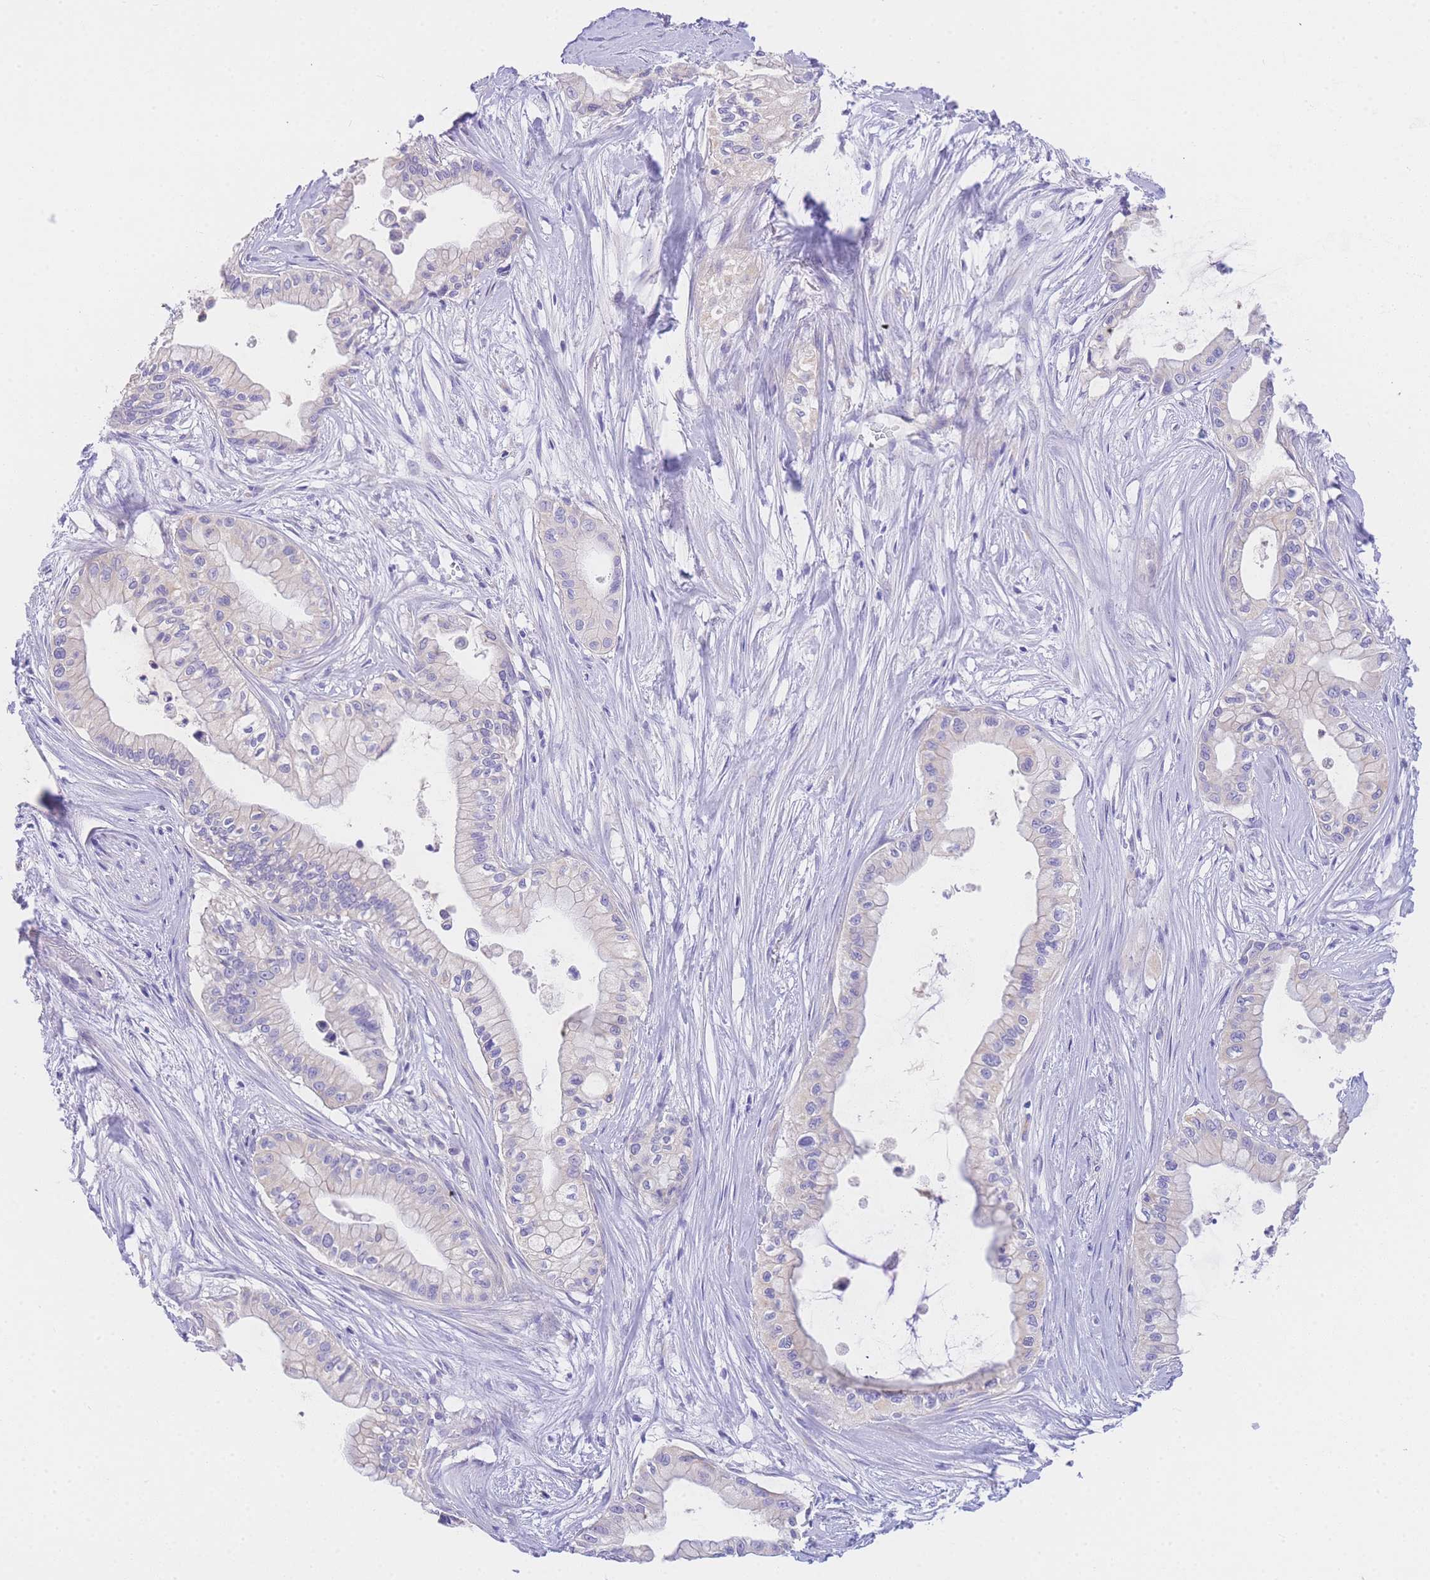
{"staining": {"intensity": "negative", "quantity": "none", "location": "none"}, "tissue": "pancreatic cancer", "cell_type": "Tumor cells", "image_type": "cancer", "snomed": [{"axis": "morphology", "description": "Adenocarcinoma, NOS"}, {"axis": "topography", "description": "Pancreas"}], "caption": "Tumor cells show no significant protein positivity in pancreatic cancer. Brightfield microscopy of immunohistochemistry stained with DAB (brown) and hematoxylin (blue), captured at high magnification.", "gene": "EPN2", "patient": {"sex": "male", "age": 78}}